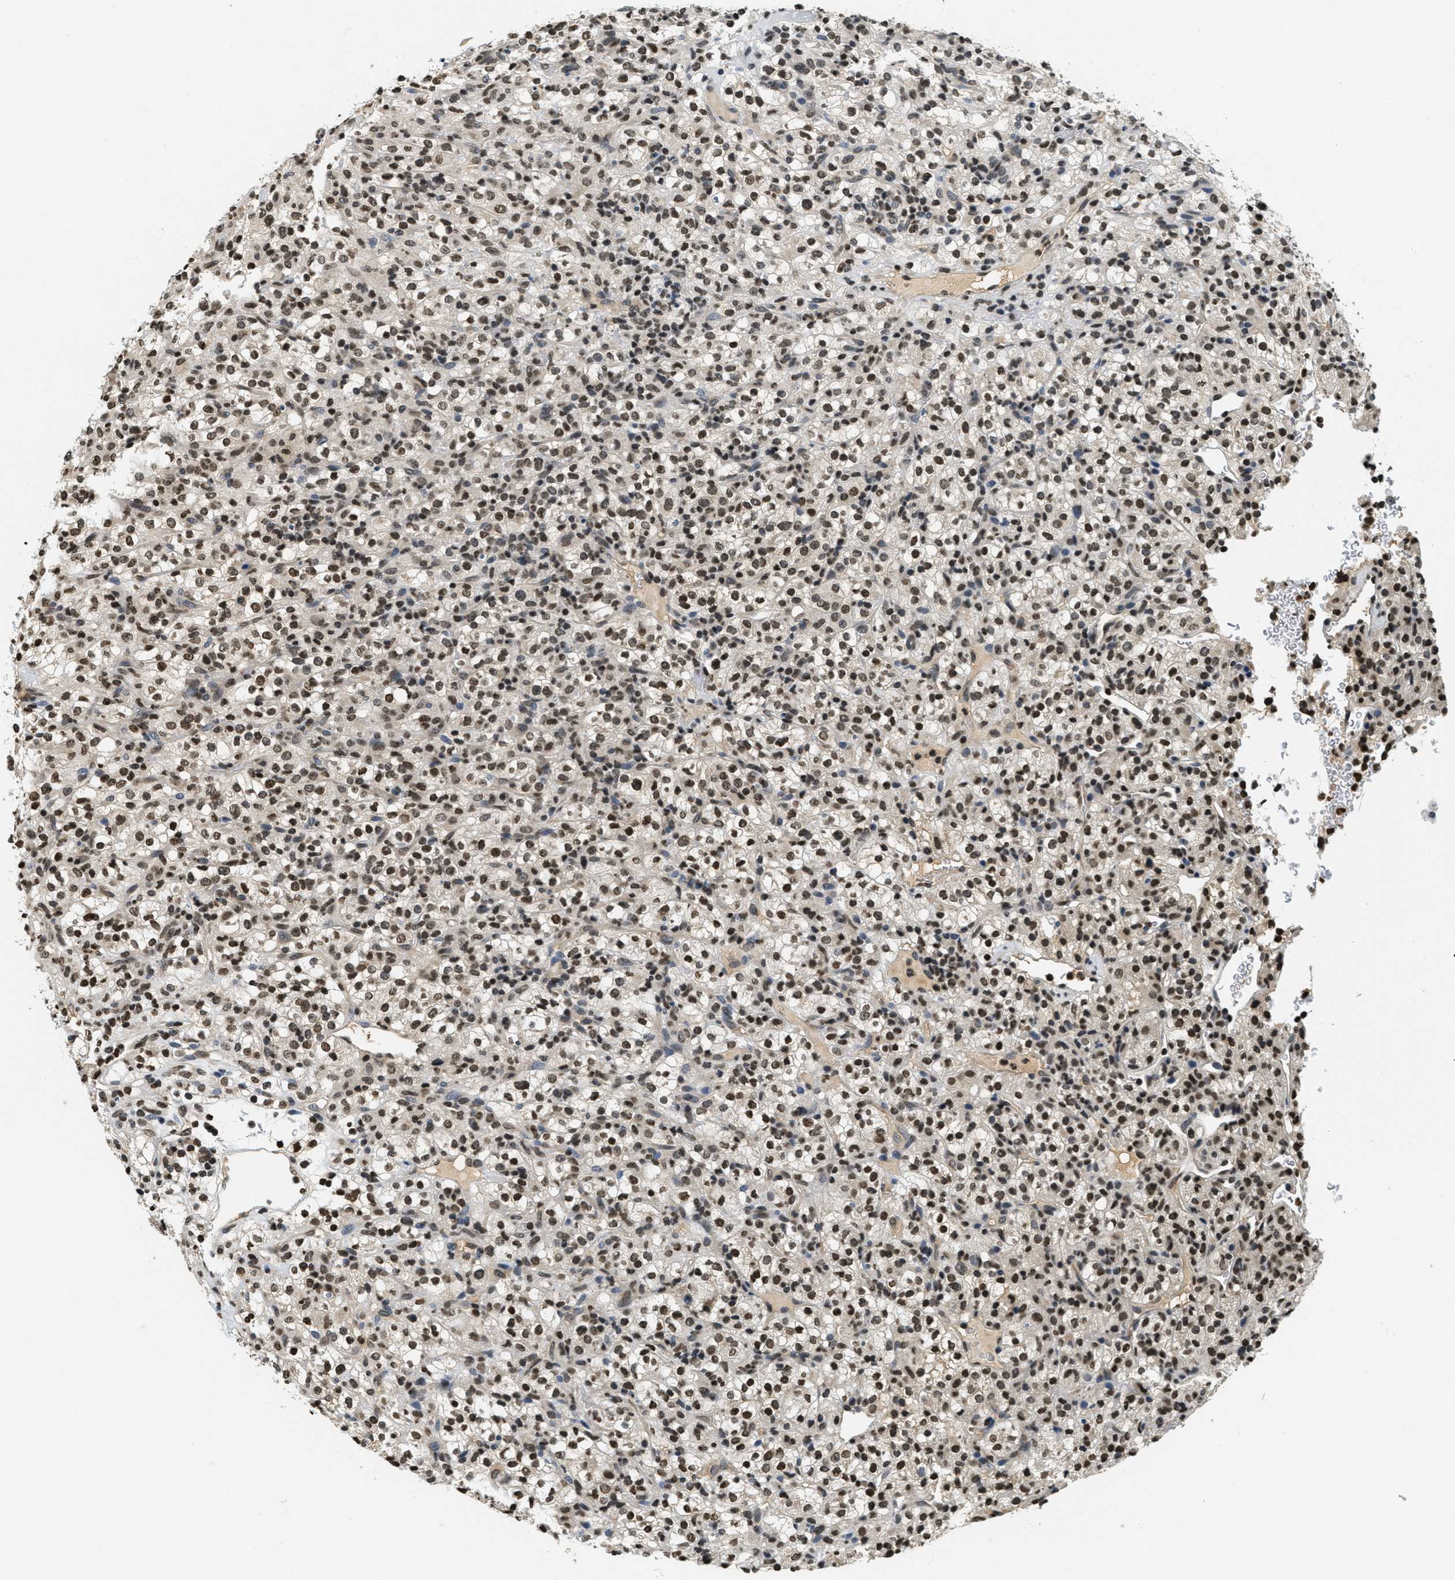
{"staining": {"intensity": "moderate", "quantity": ">75%", "location": "nuclear"}, "tissue": "renal cancer", "cell_type": "Tumor cells", "image_type": "cancer", "snomed": [{"axis": "morphology", "description": "Normal tissue, NOS"}, {"axis": "morphology", "description": "Adenocarcinoma, NOS"}, {"axis": "topography", "description": "Kidney"}], "caption": "Adenocarcinoma (renal) tissue exhibits moderate nuclear staining in approximately >75% of tumor cells", "gene": "LDB2", "patient": {"sex": "female", "age": 72}}